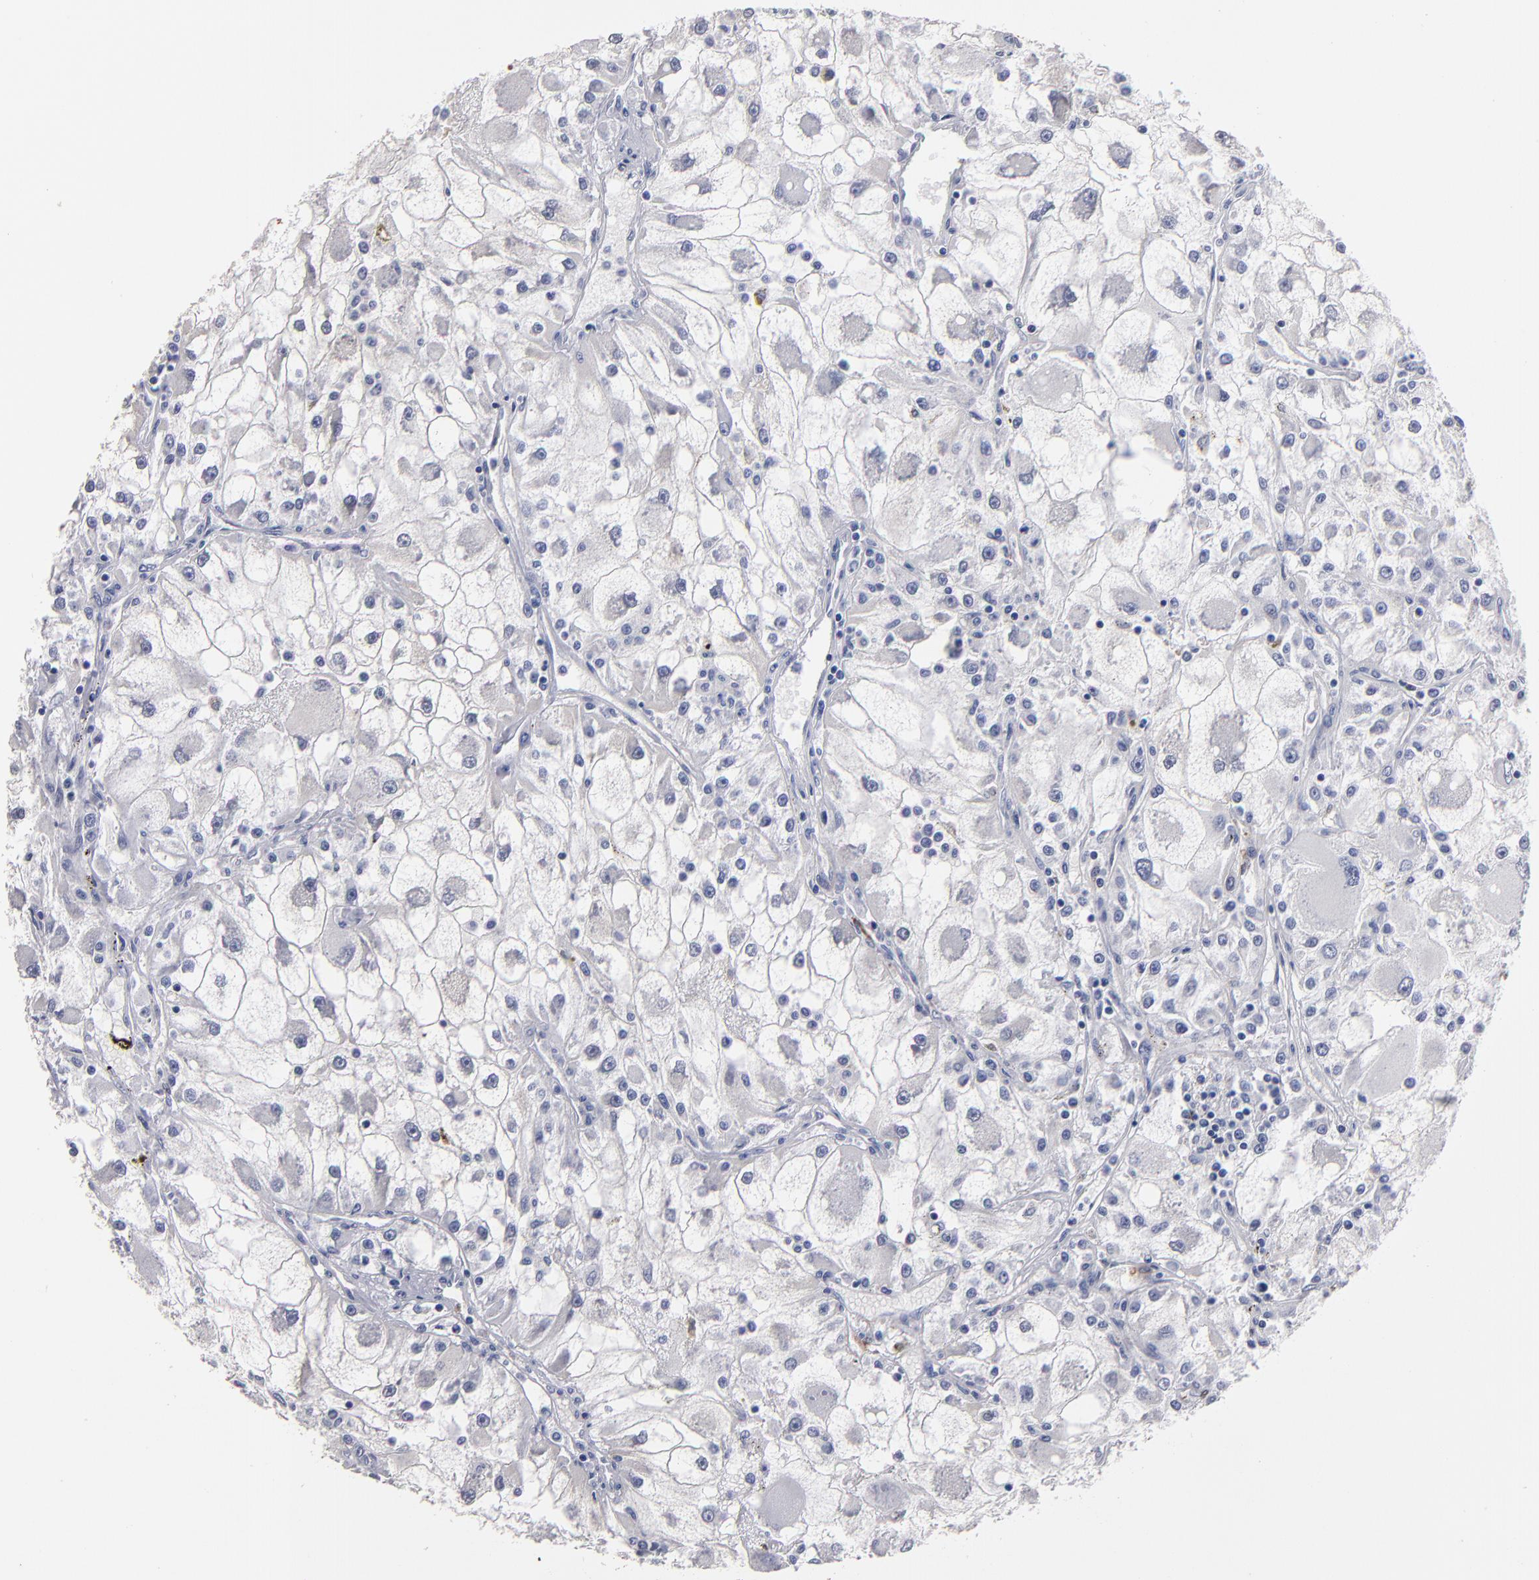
{"staining": {"intensity": "negative", "quantity": "none", "location": "none"}, "tissue": "renal cancer", "cell_type": "Tumor cells", "image_type": "cancer", "snomed": [{"axis": "morphology", "description": "Adenocarcinoma, NOS"}, {"axis": "topography", "description": "Kidney"}], "caption": "An IHC image of renal cancer is shown. There is no staining in tumor cells of renal cancer. The staining is performed using DAB brown chromogen with nuclei counter-stained in using hematoxylin.", "gene": "FABP4", "patient": {"sex": "female", "age": 73}}